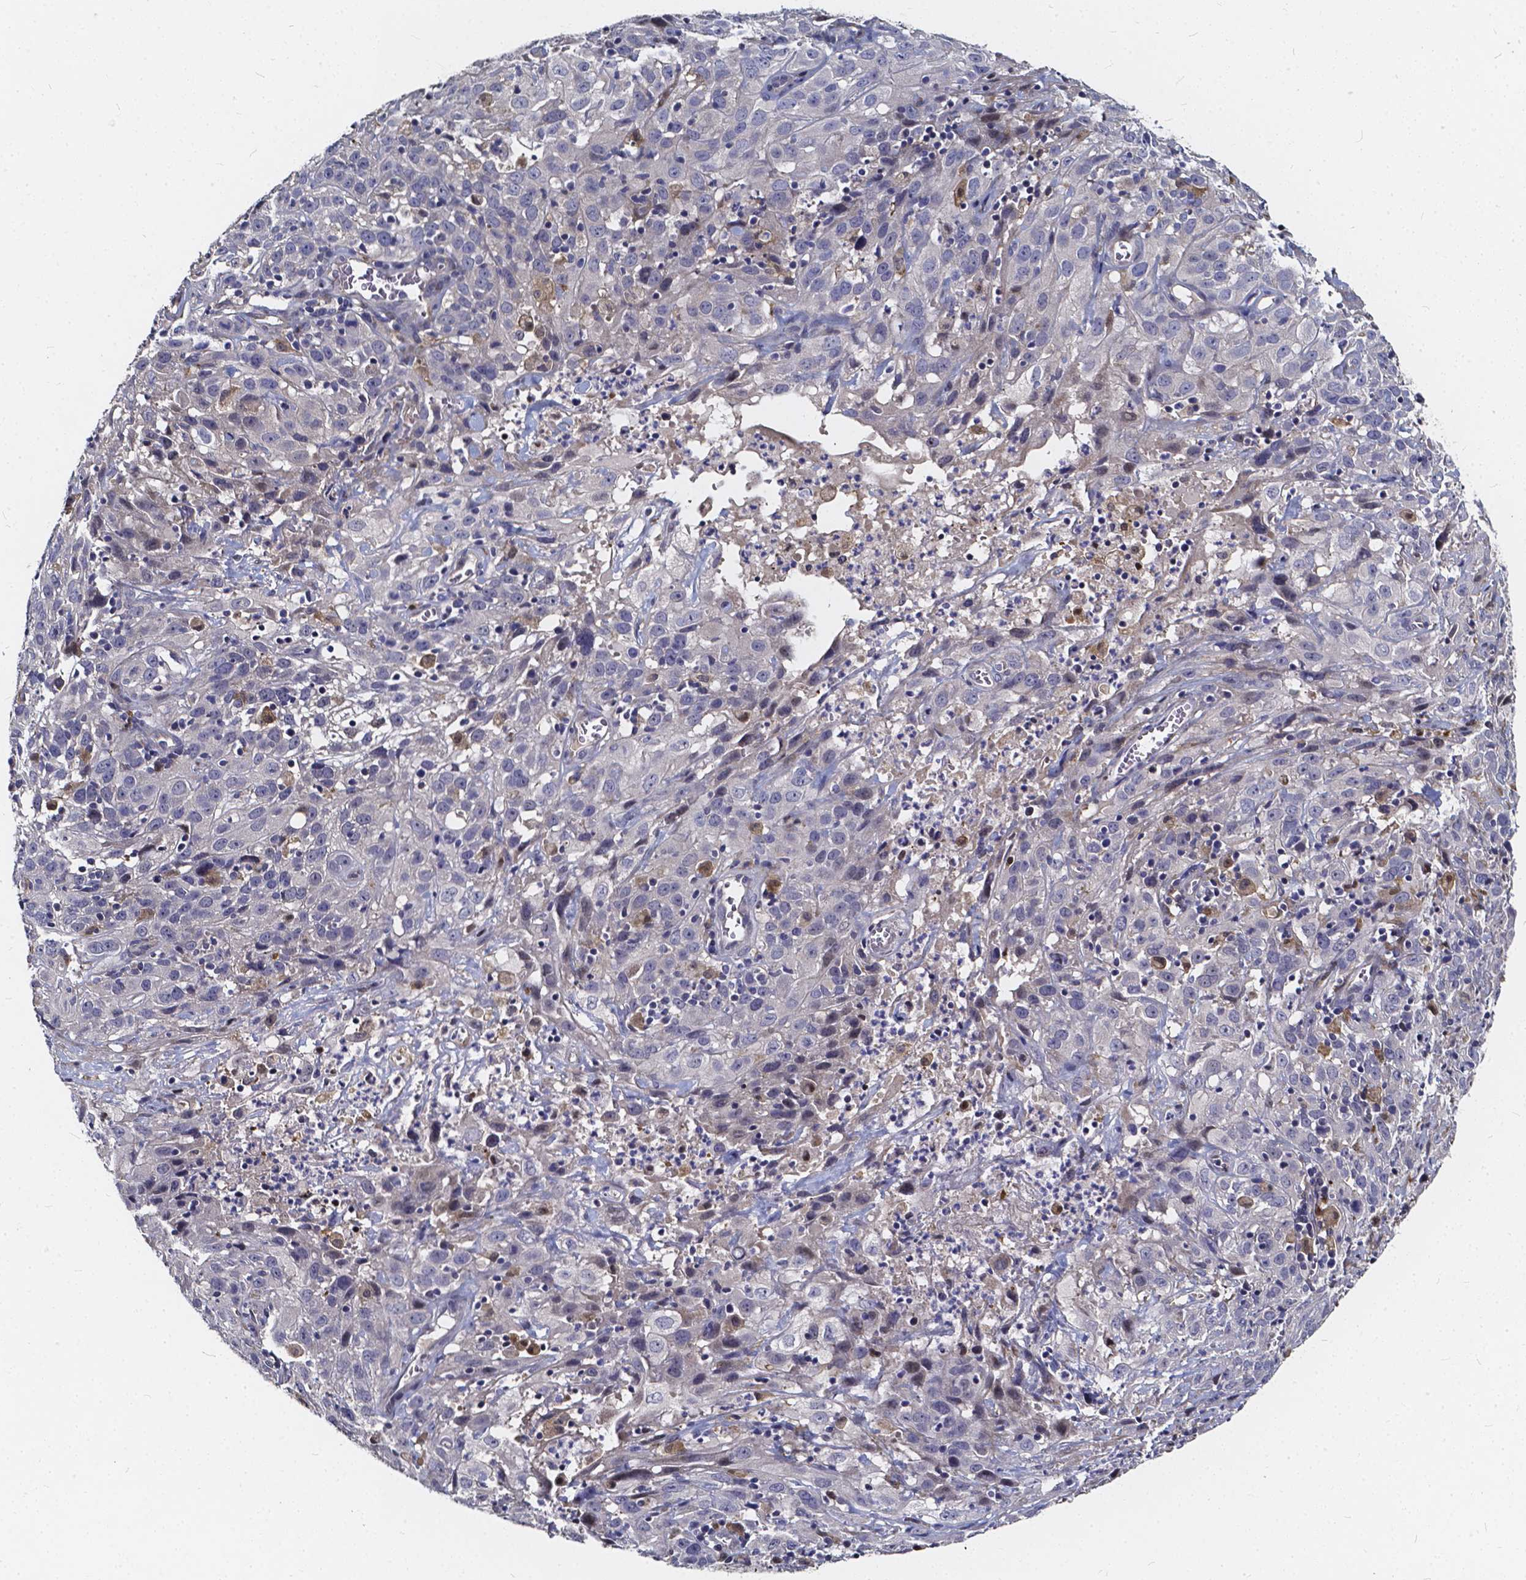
{"staining": {"intensity": "negative", "quantity": "none", "location": "none"}, "tissue": "cervical cancer", "cell_type": "Tumor cells", "image_type": "cancer", "snomed": [{"axis": "morphology", "description": "Squamous cell carcinoma, NOS"}, {"axis": "topography", "description": "Cervix"}], "caption": "IHC histopathology image of neoplastic tissue: human cervical squamous cell carcinoma stained with DAB displays no significant protein positivity in tumor cells.", "gene": "SOWAHA", "patient": {"sex": "female", "age": 32}}